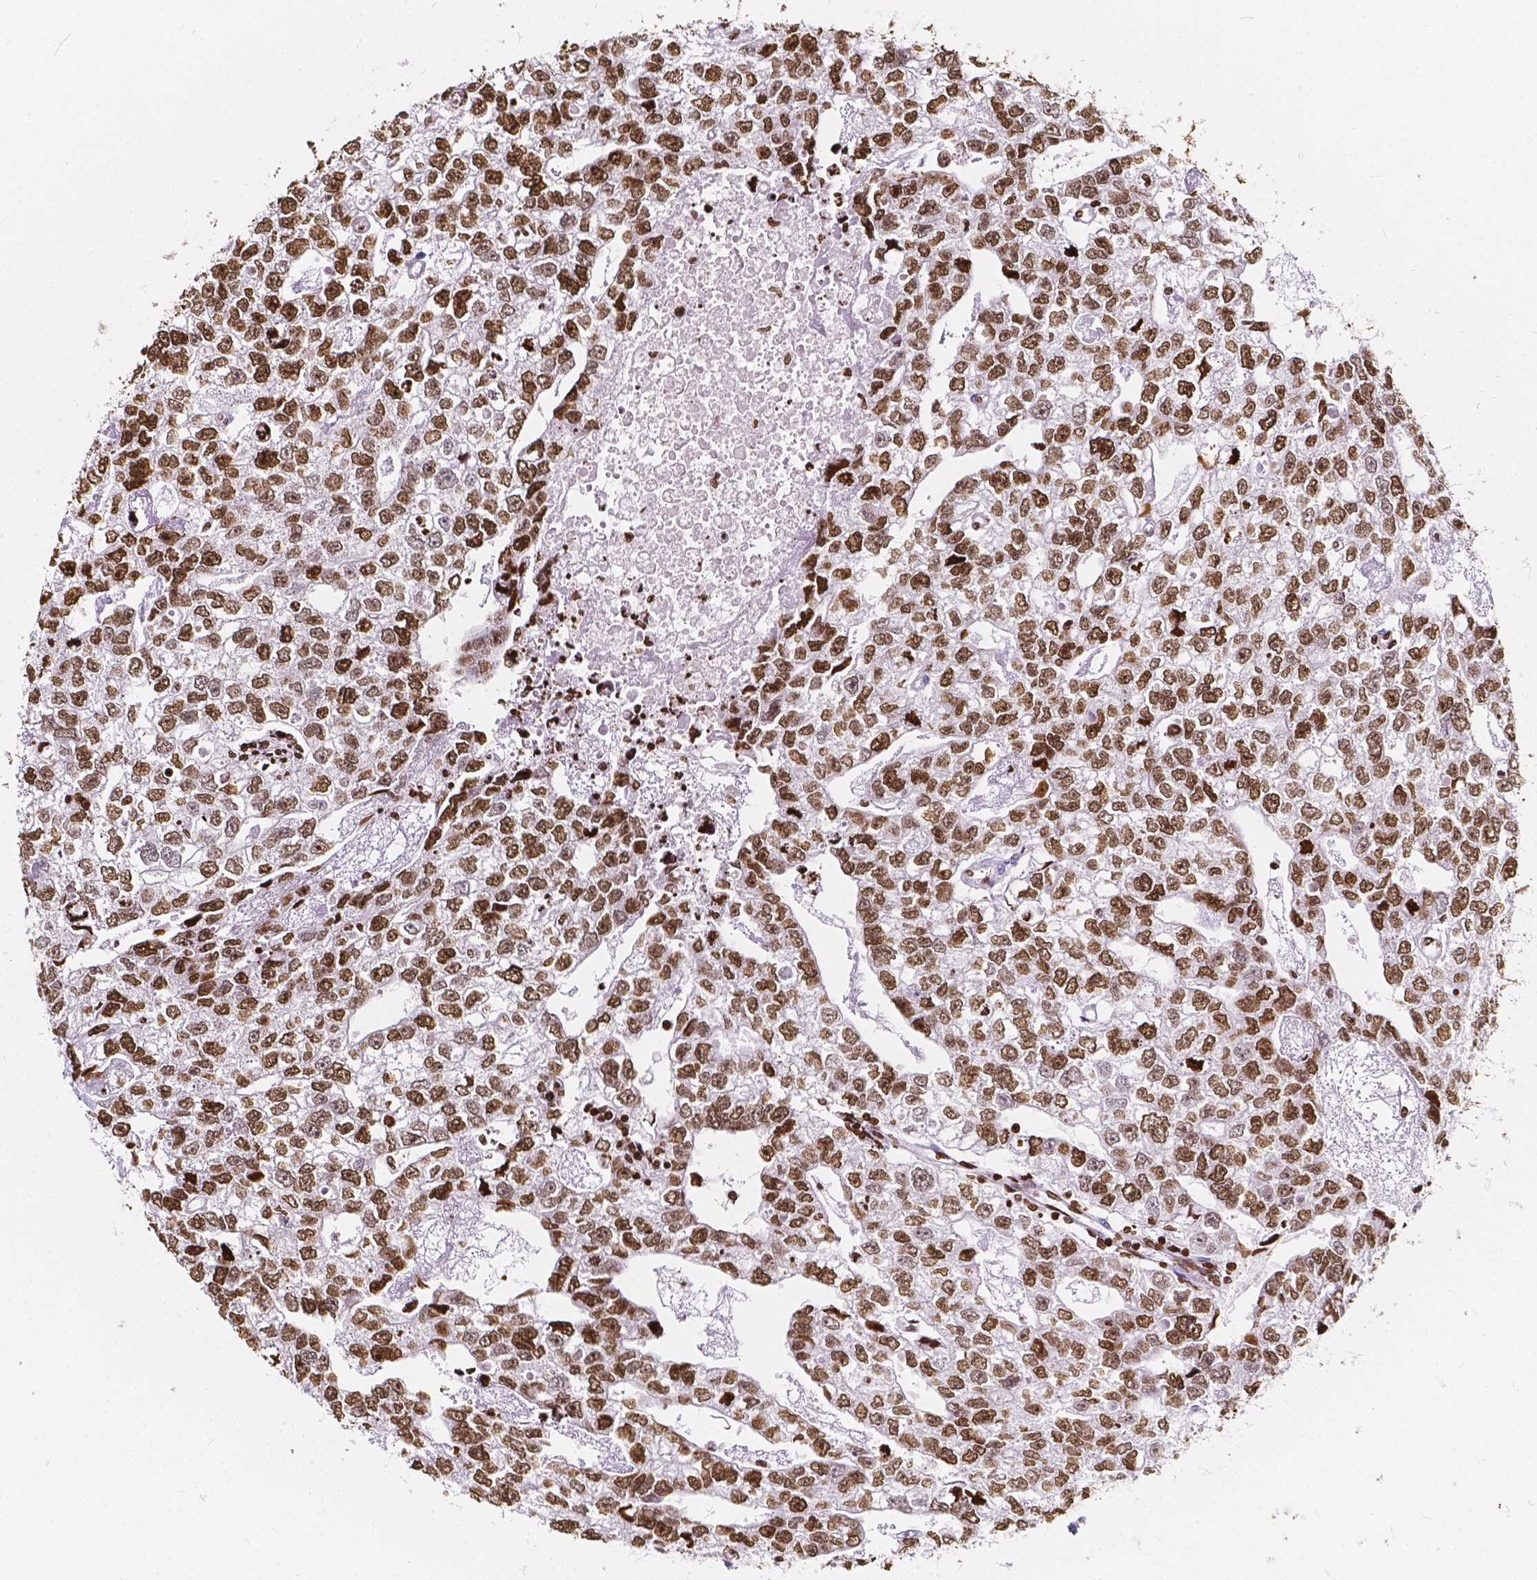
{"staining": {"intensity": "moderate", "quantity": ">75%", "location": "nuclear"}, "tissue": "testis cancer", "cell_type": "Tumor cells", "image_type": "cancer", "snomed": [{"axis": "morphology", "description": "Carcinoma, Embryonal, NOS"}, {"axis": "morphology", "description": "Teratoma, malignant, NOS"}, {"axis": "topography", "description": "Testis"}], "caption": "Immunohistochemical staining of human testis cancer (embryonal carcinoma) exhibits moderate nuclear protein expression in about >75% of tumor cells.", "gene": "CBY3", "patient": {"sex": "male", "age": 44}}